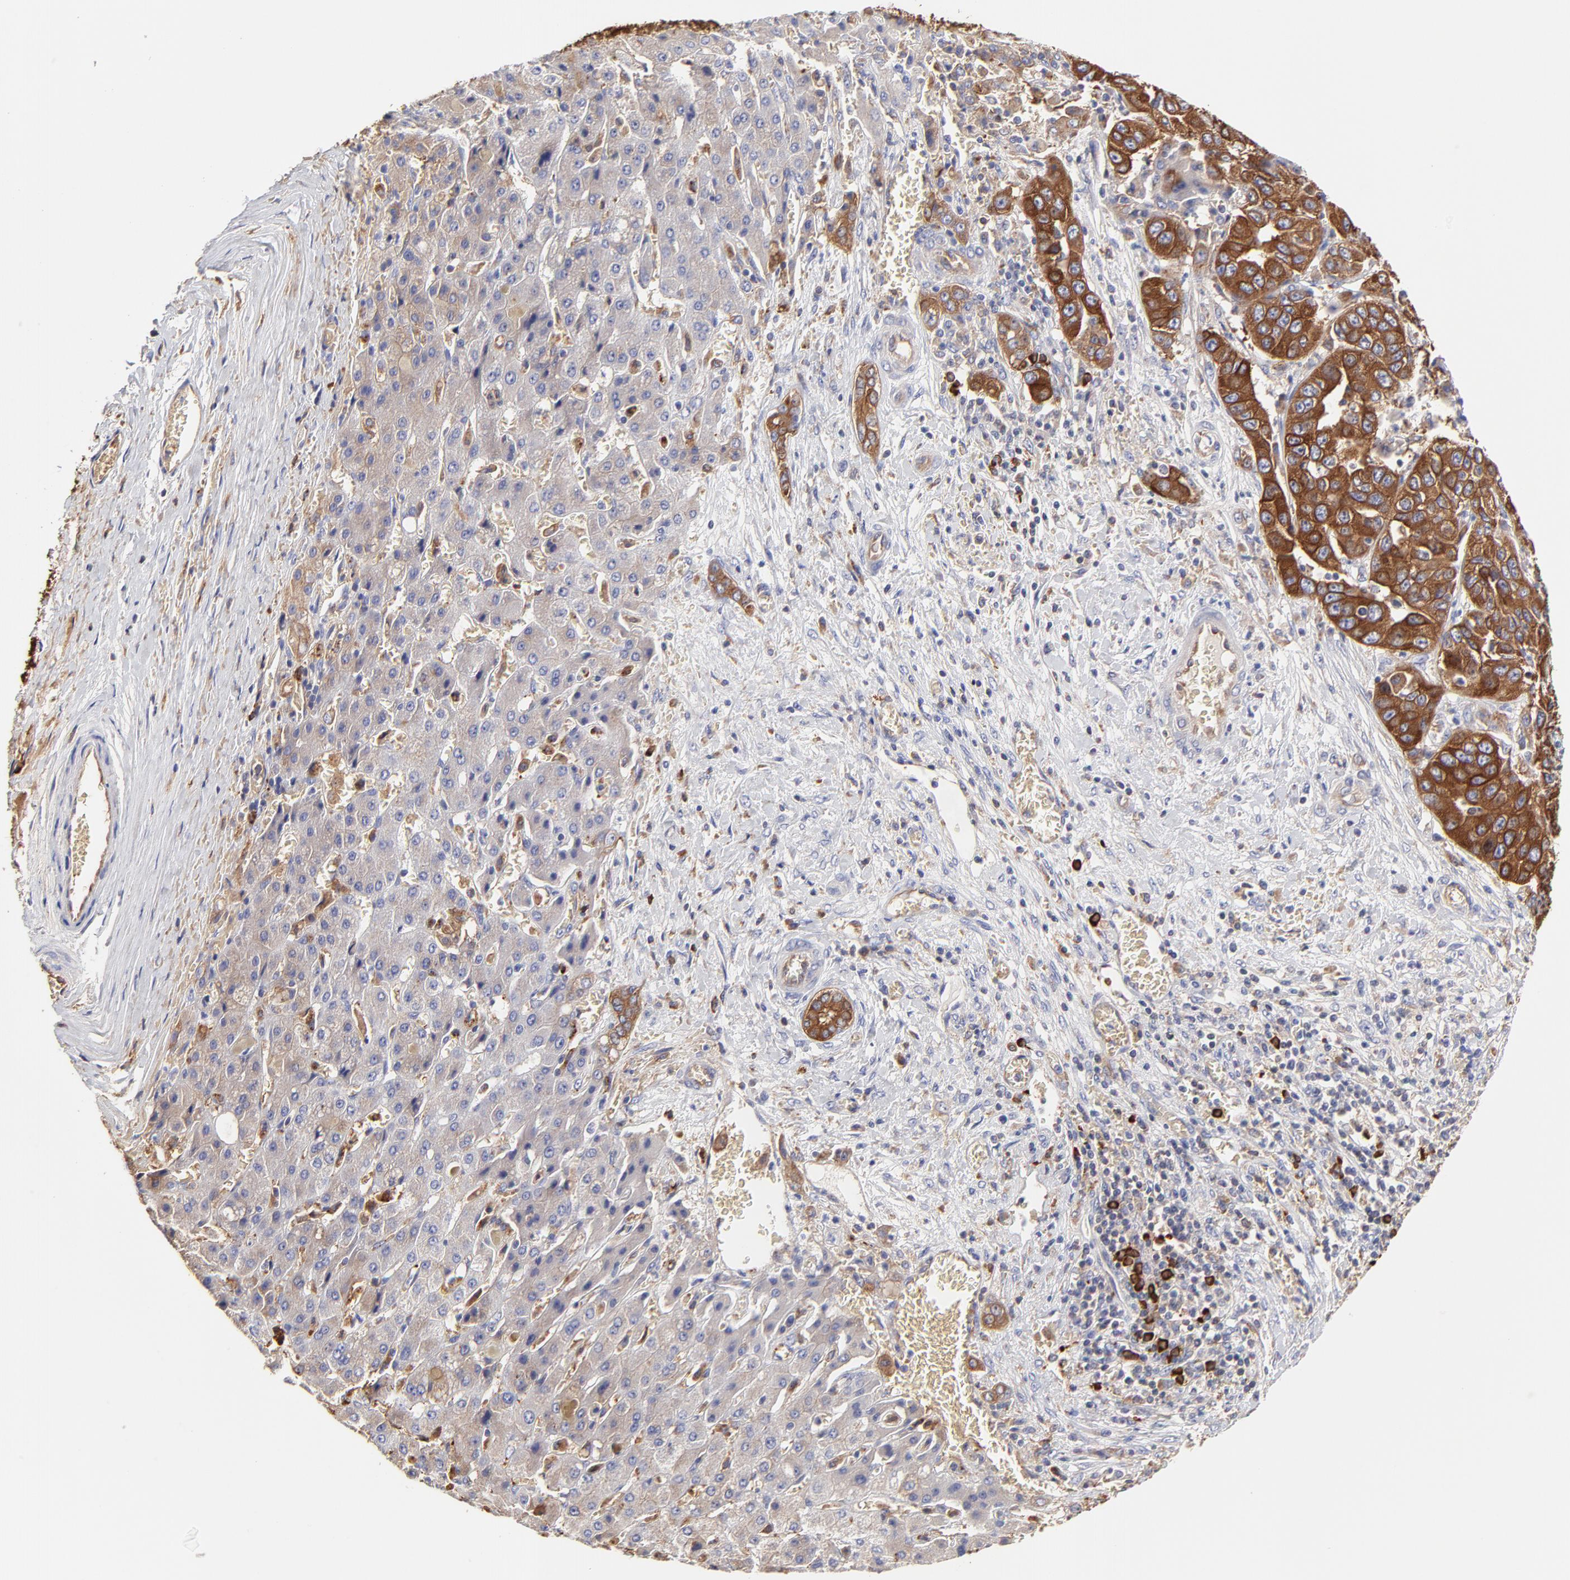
{"staining": {"intensity": "strong", "quantity": ">75%", "location": "cytoplasmic/membranous"}, "tissue": "liver cancer", "cell_type": "Tumor cells", "image_type": "cancer", "snomed": [{"axis": "morphology", "description": "Cholangiocarcinoma"}, {"axis": "topography", "description": "Liver"}], "caption": "DAB immunohistochemical staining of human cholangiocarcinoma (liver) exhibits strong cytoplasmic/membranous protein positivity in approximately >75% of tumor cells.", "gene": "CD2AP", "patient": {"sex": "female", "age": 52}}